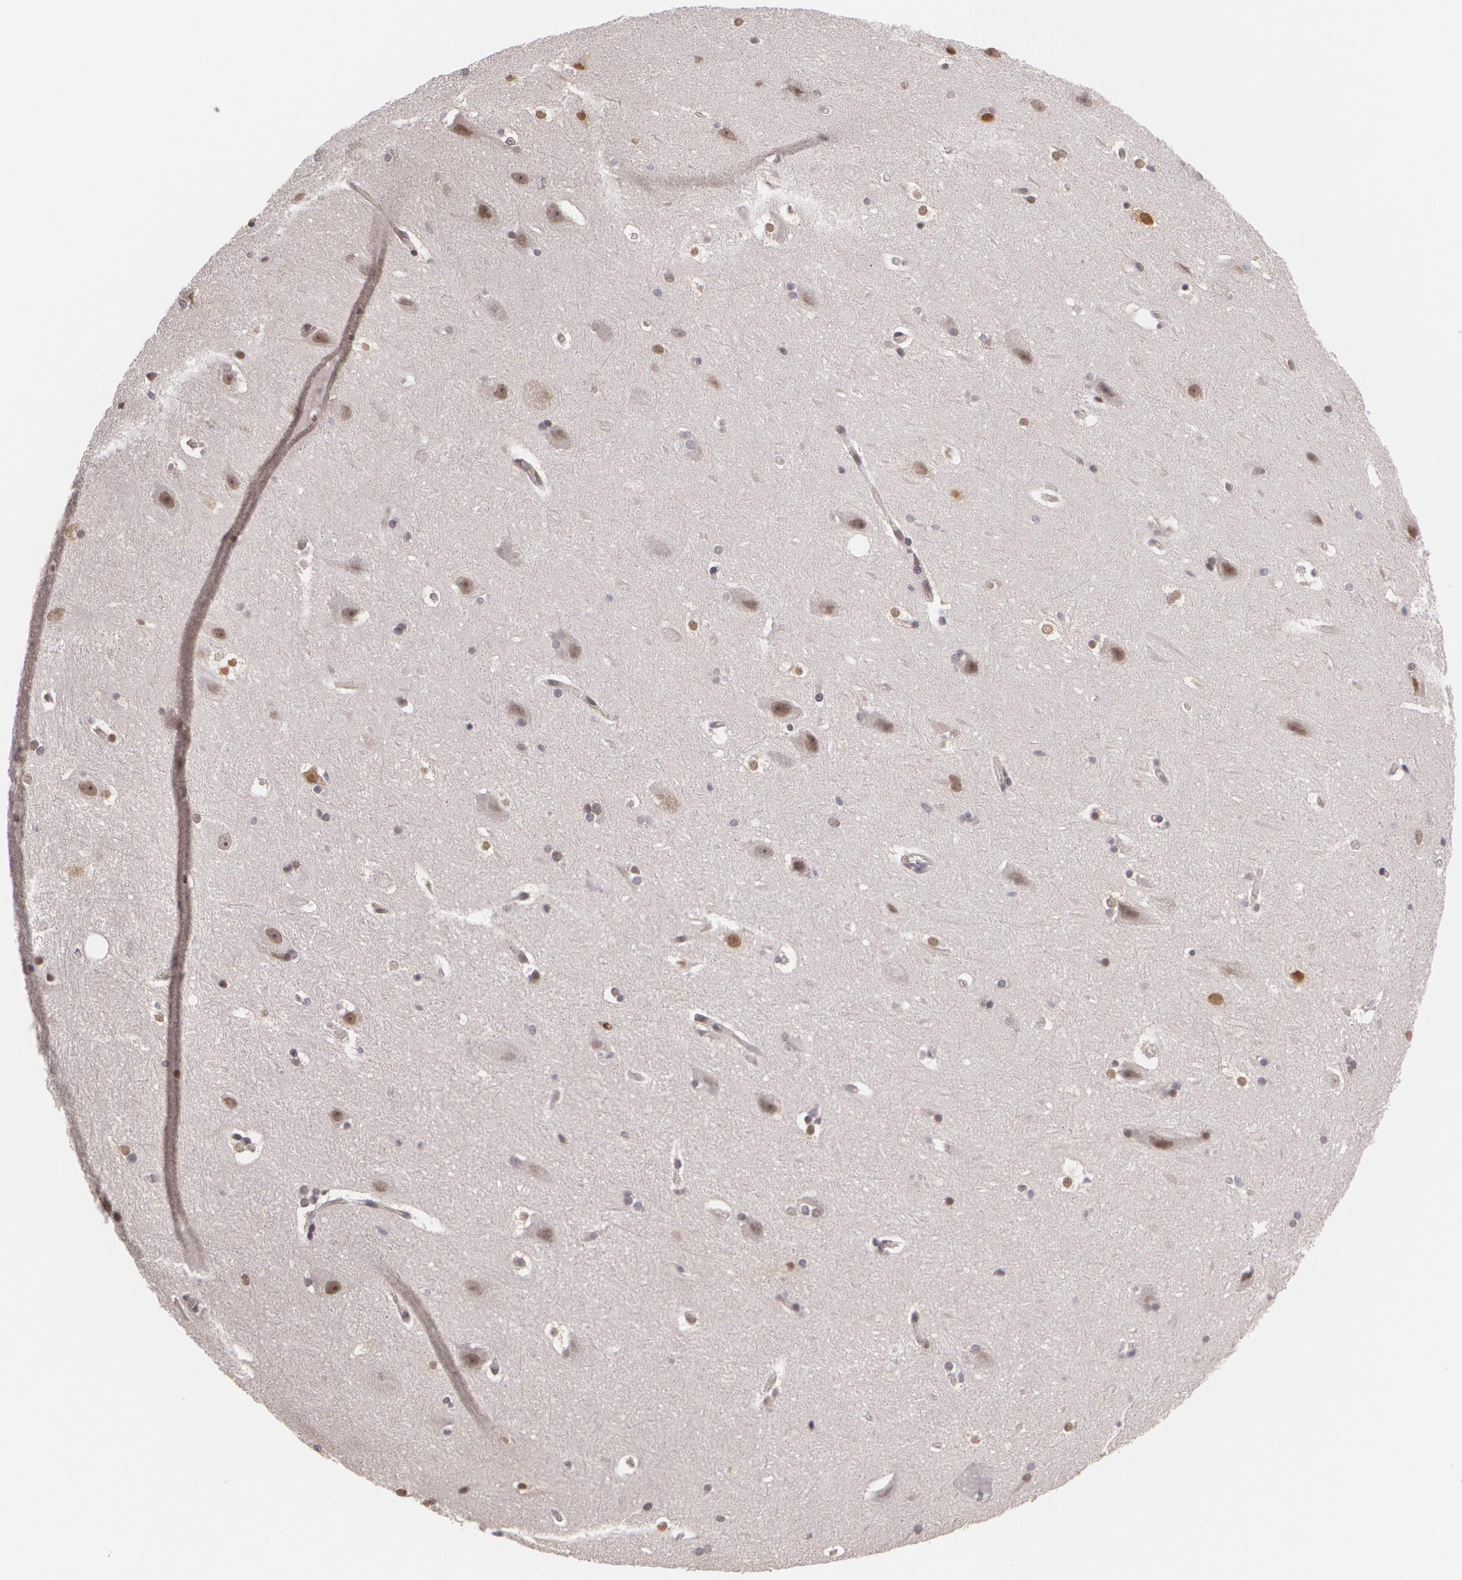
{"staining": {"intensity": "weak", "quantity": "<25%", "location": "nuclear"}, "tissue": "hippocampus", "cell_type": "Glial cells", "image_type": "normal", "snomed": [{"axis": "morphology", "description": "Normal tissue, NOS"}, {"axis": "topography", "description": "Hippocampus"}], "caption": "The IHC micrograph has no significant expression in glial cells of hippocampus. The staining is performed using DAB (3,3'-diaminobenzidine) brown chromogen with nuclei counter-stained in using hematoxylin.", "gene": "ZBTB16", "patient": {"sex": "female", "age": 19}}